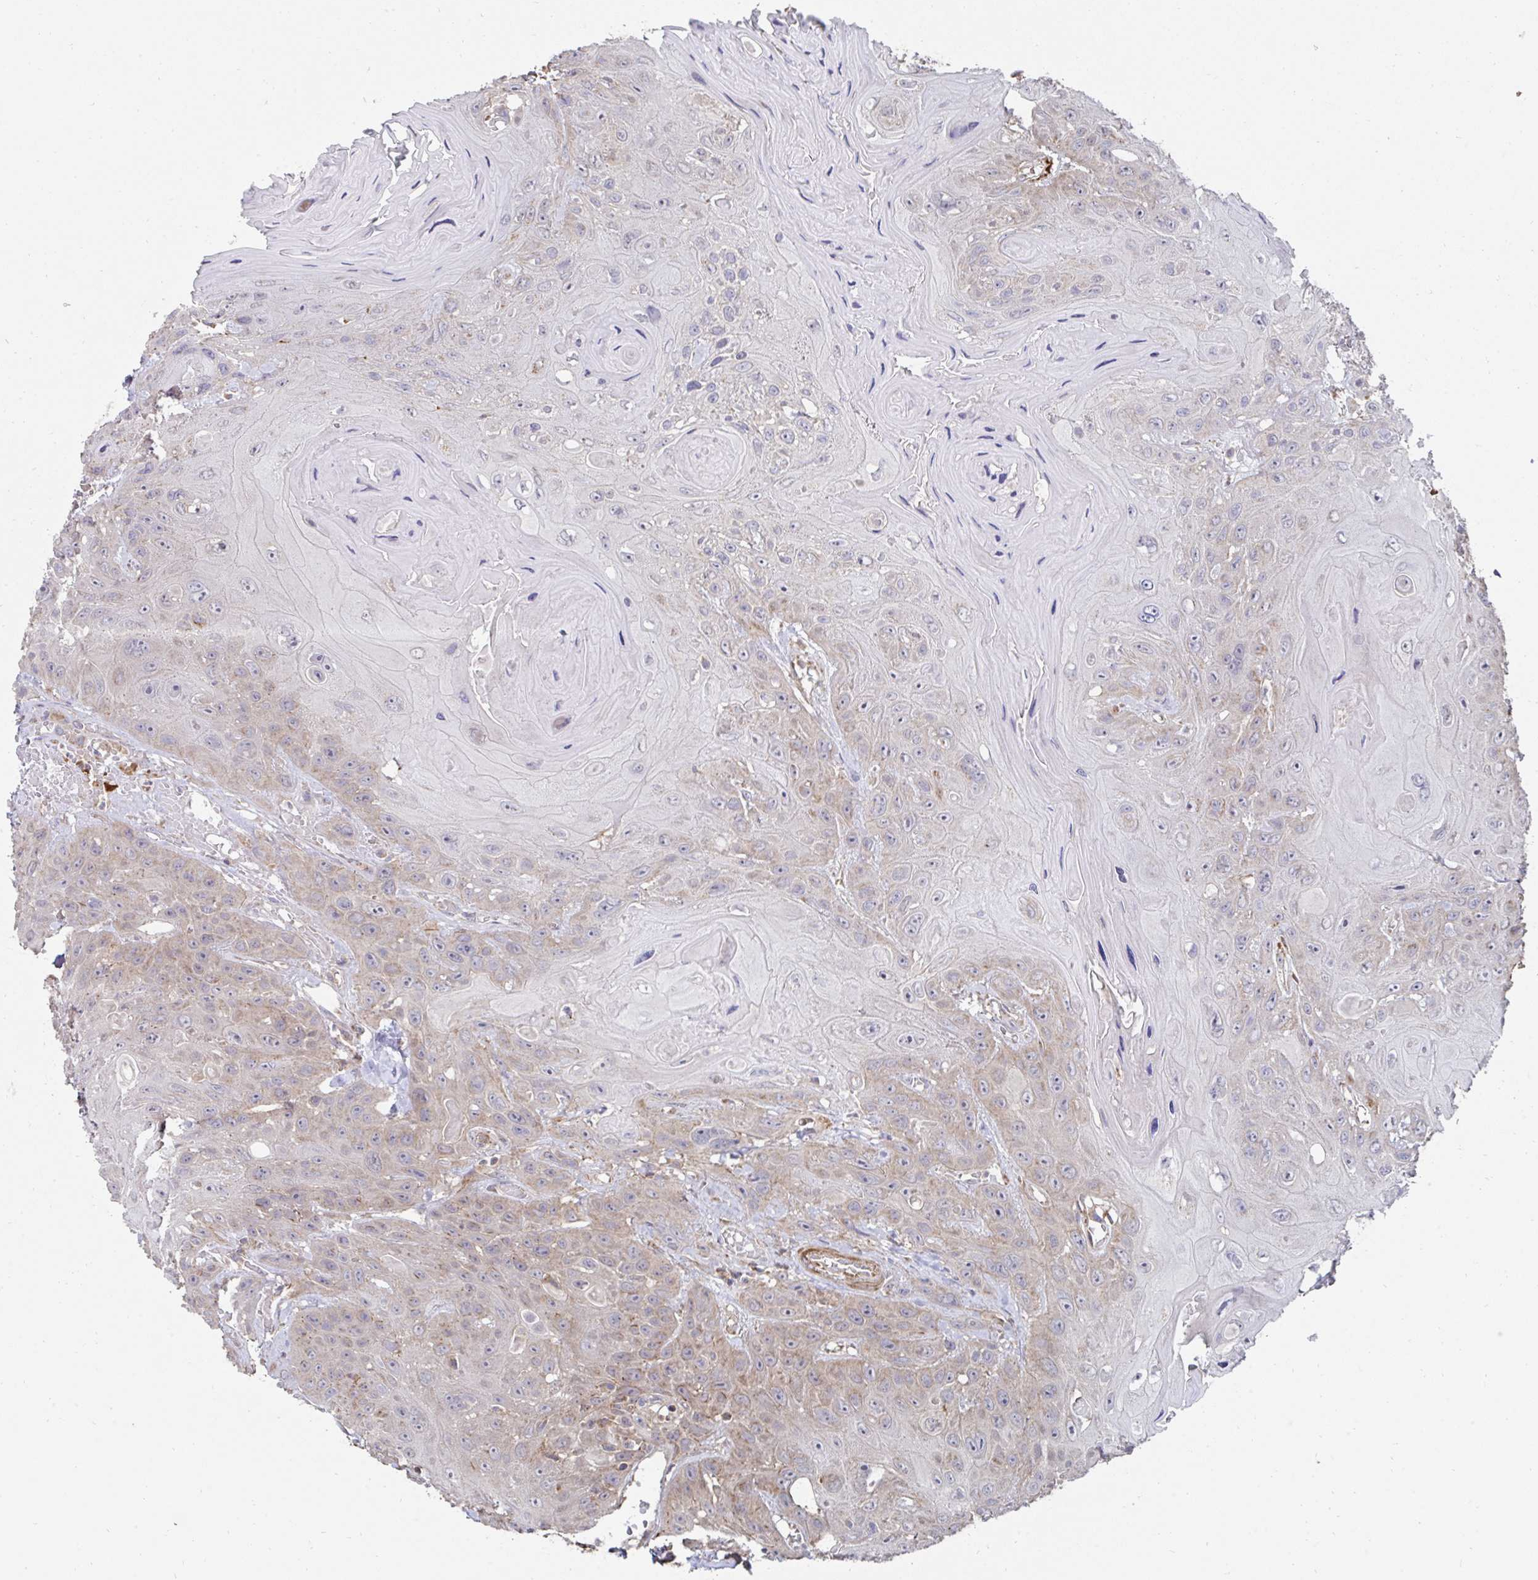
{"staining": {"intensity": "weak", "quantity": "25%-75%", "location": "cytoplasmic/membranous"}, "tissue": "head and neck cancer", "cell_type": "Tumor cells", "image_type": "cancer", "snomed": [{"axis": "morphology", "description": "Squamous cell carcinoma, NOS"}, {"axis": "topography", "description": "Head-Neck"}], "caption": "Immunohistochemistry micrograph of neoplastic tissue: human squamous cell carcinoma (head and neck) stained using IHC displays low levels of weak protein expression localized specifically in the cytoplasmic/membranous of tumor cells, appearing as a cytoplasmic/membranous brown color.", "gene": "DZANK1", "patient": {"sex": "female", "age": 59}}